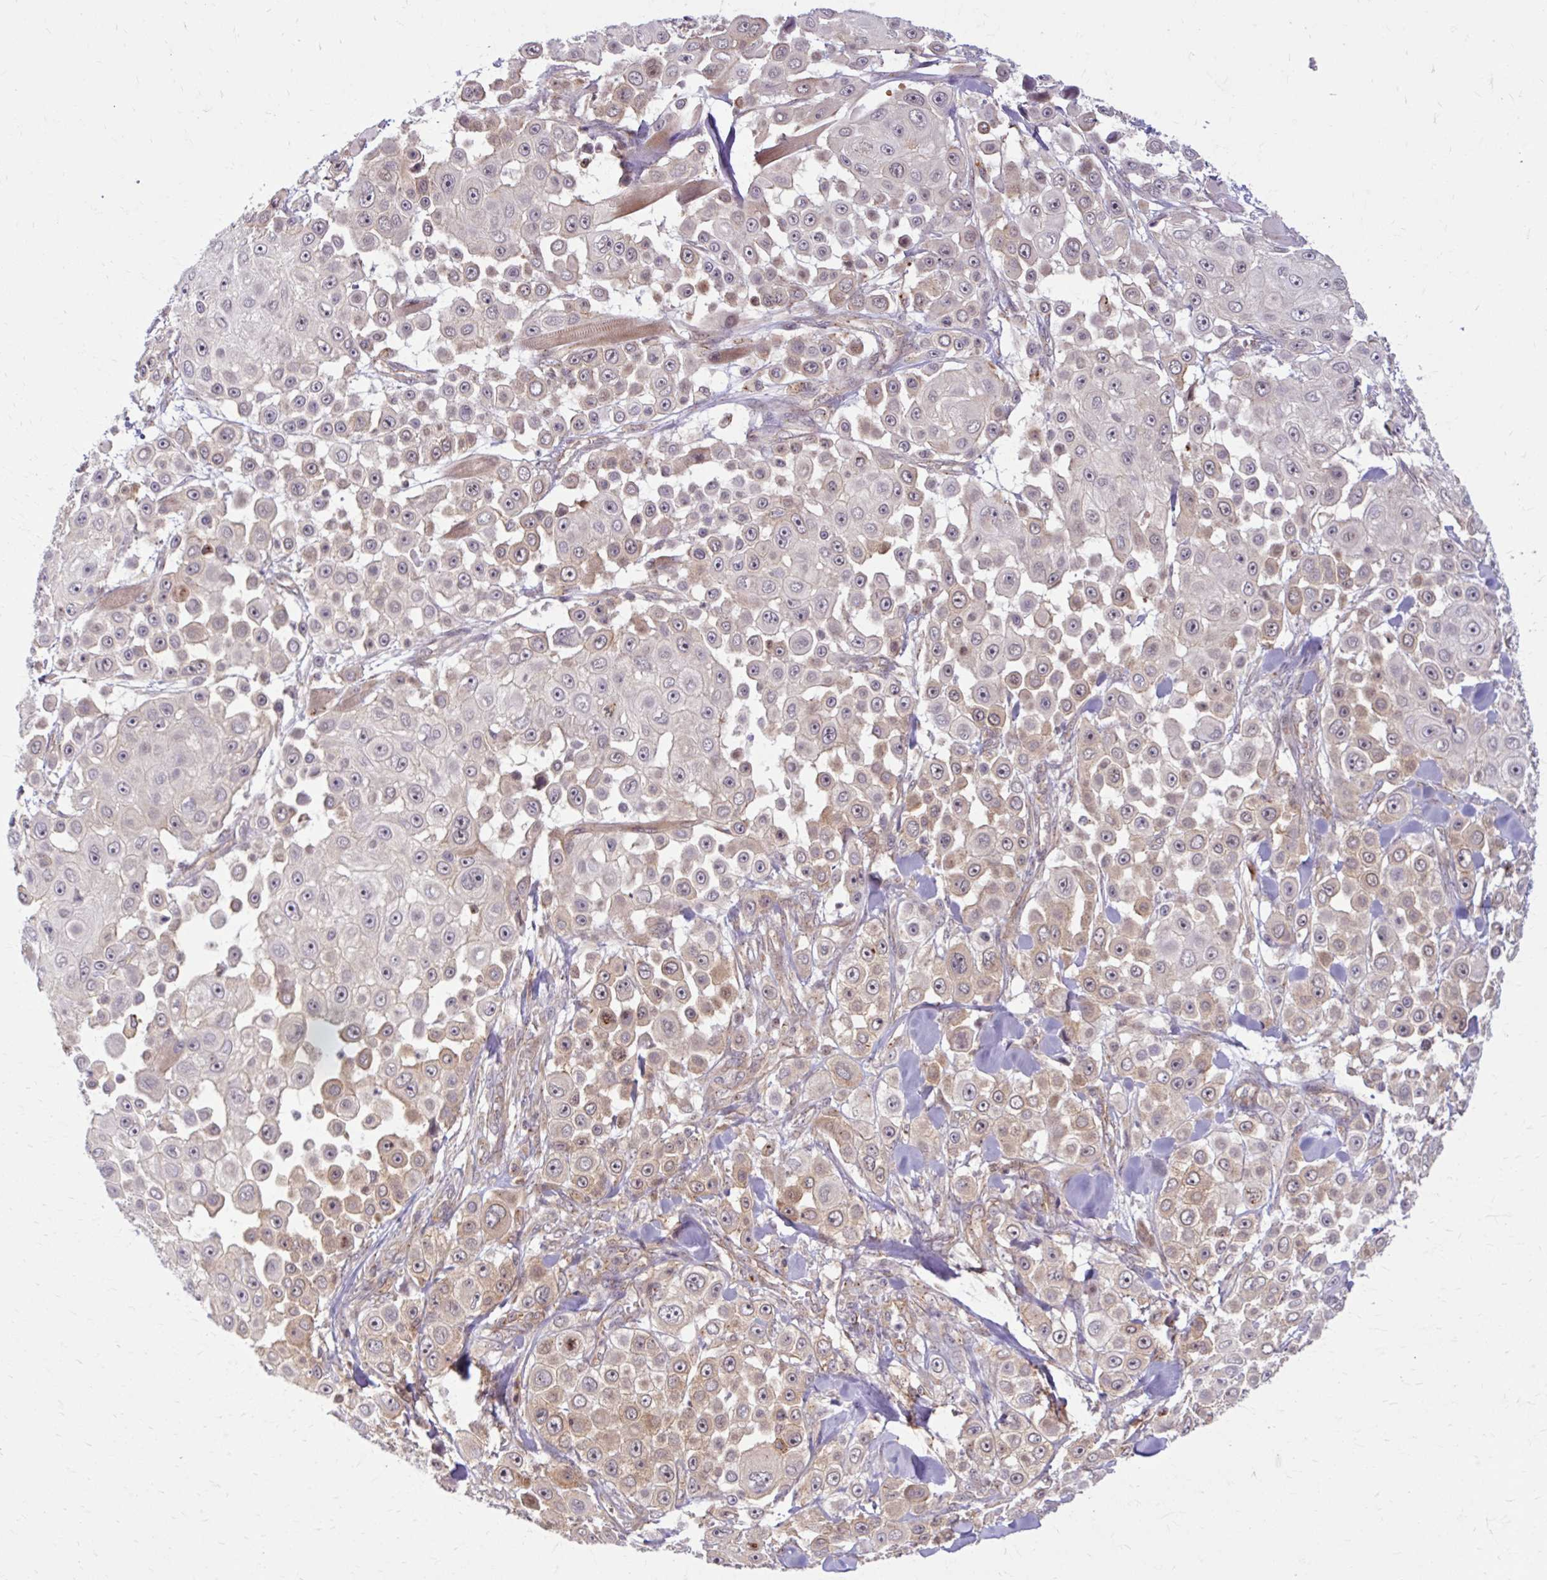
{"staining": {"intensity": "weak", "quantity": "25%-75%", "location": "cytoplasmic/membranous"}, "tissue": "skin cancer", "cell_type": "Tumor cells", "image_type": "cancer", "snomed": [{"axis": "morphology", "description": "Squamous cell carcinoma, NOS"}, {"axis": "topography", "description": "Skin"}], "caption": "IHC of human skin cancer (squamous cell carcinoma) demonstrates low levels of weak cytoplasmic/membranous staining in approximately 25%-75% of tumor cells.", "gene": "MZT2B", "patient": {"sex": "male", "age": 67}}